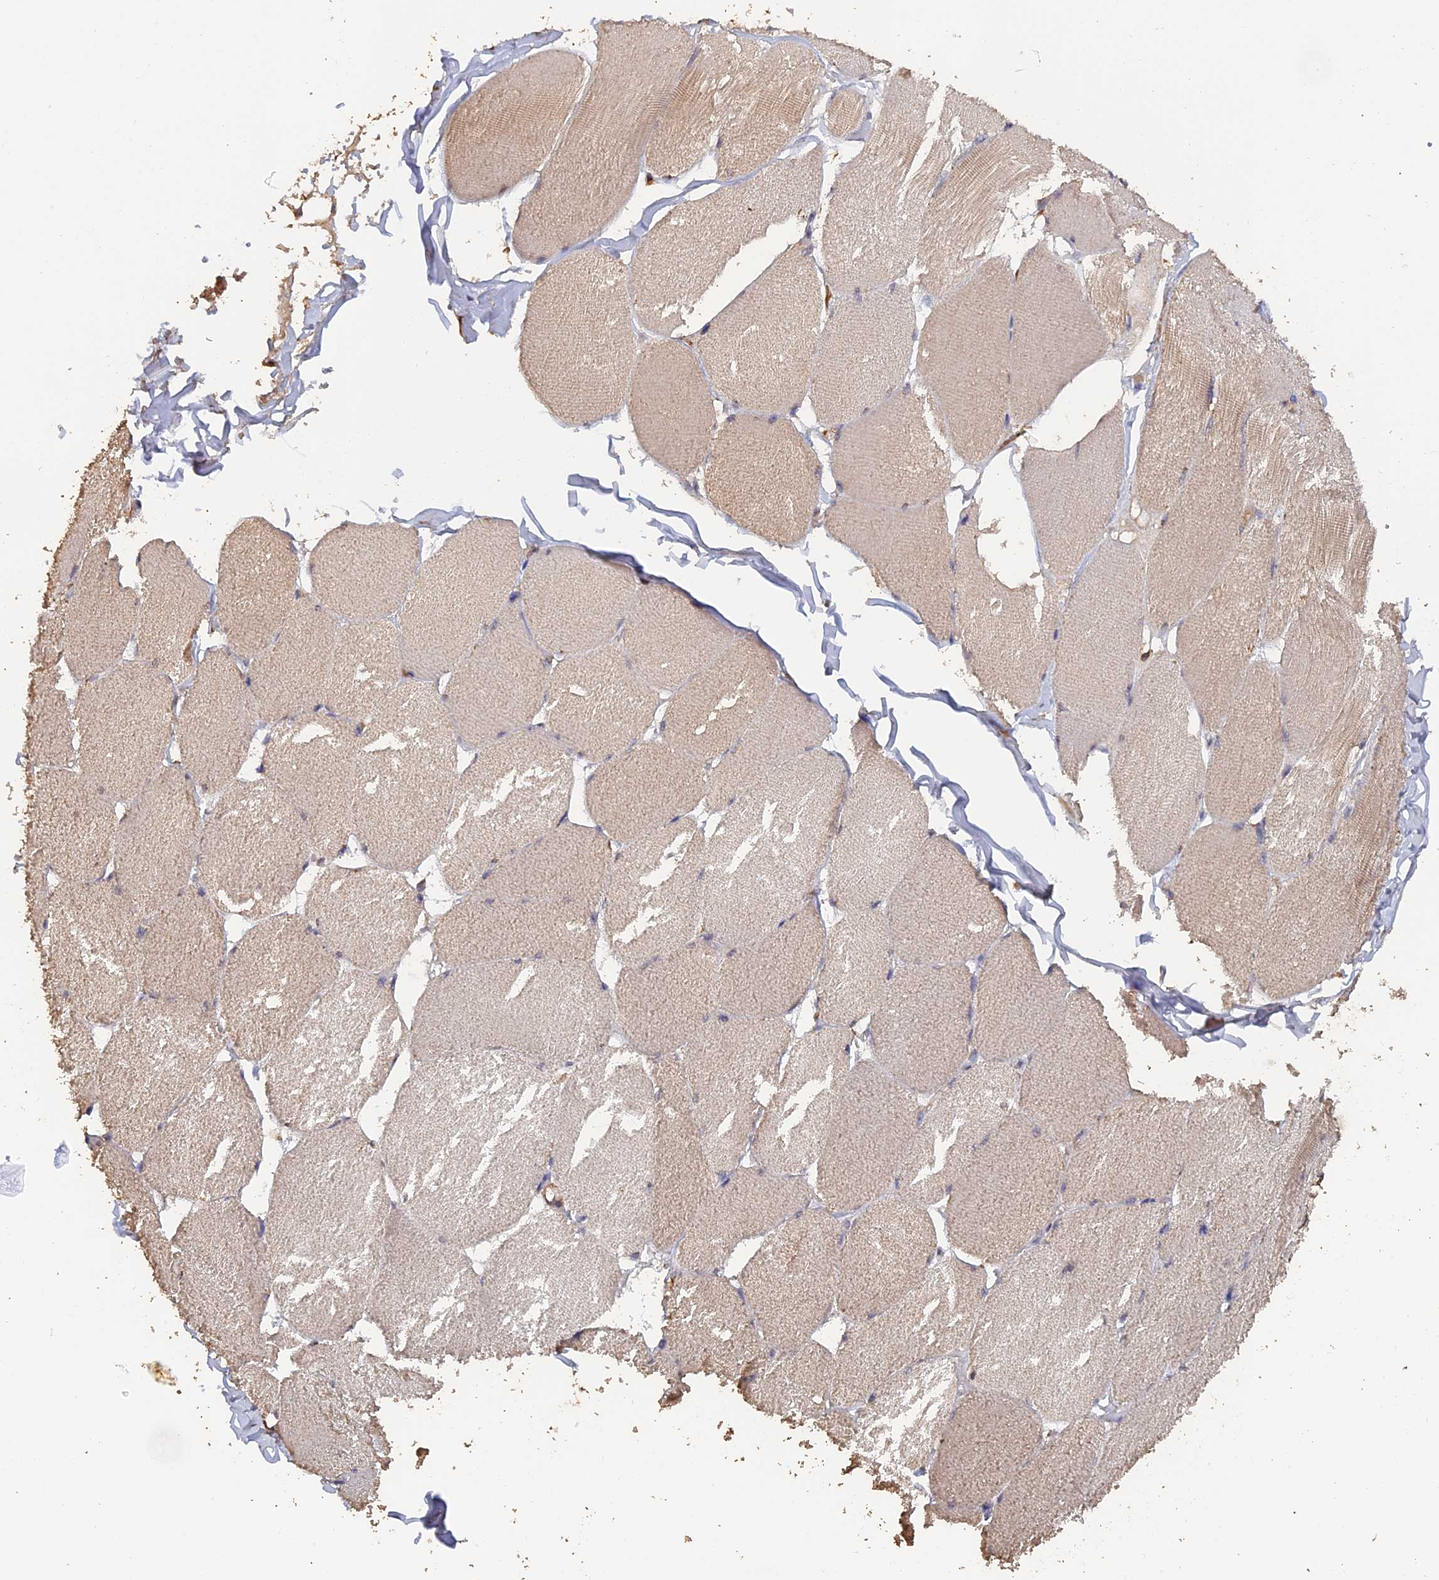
{"staining": {"intensity": "weak", "quantity": "<25%", "location": "cytoplasmic/membranous"}, "tissue": "skeletal muscle", "cell_type": "Myocytes", "image_type": "normal", "snomed": [{"axis": "morphology", "description": "Normal tissue, NOS"}, {"axis": "topography", "description": "Skin"}, {"axis": "topography", "description": "Skeletal muscle"}], "caption": "The histopathology image shows no significant staining in myocytes of skeletal muscle.", "gene": "PIGQ", "patient": {"sex": "male", "age": 83}}